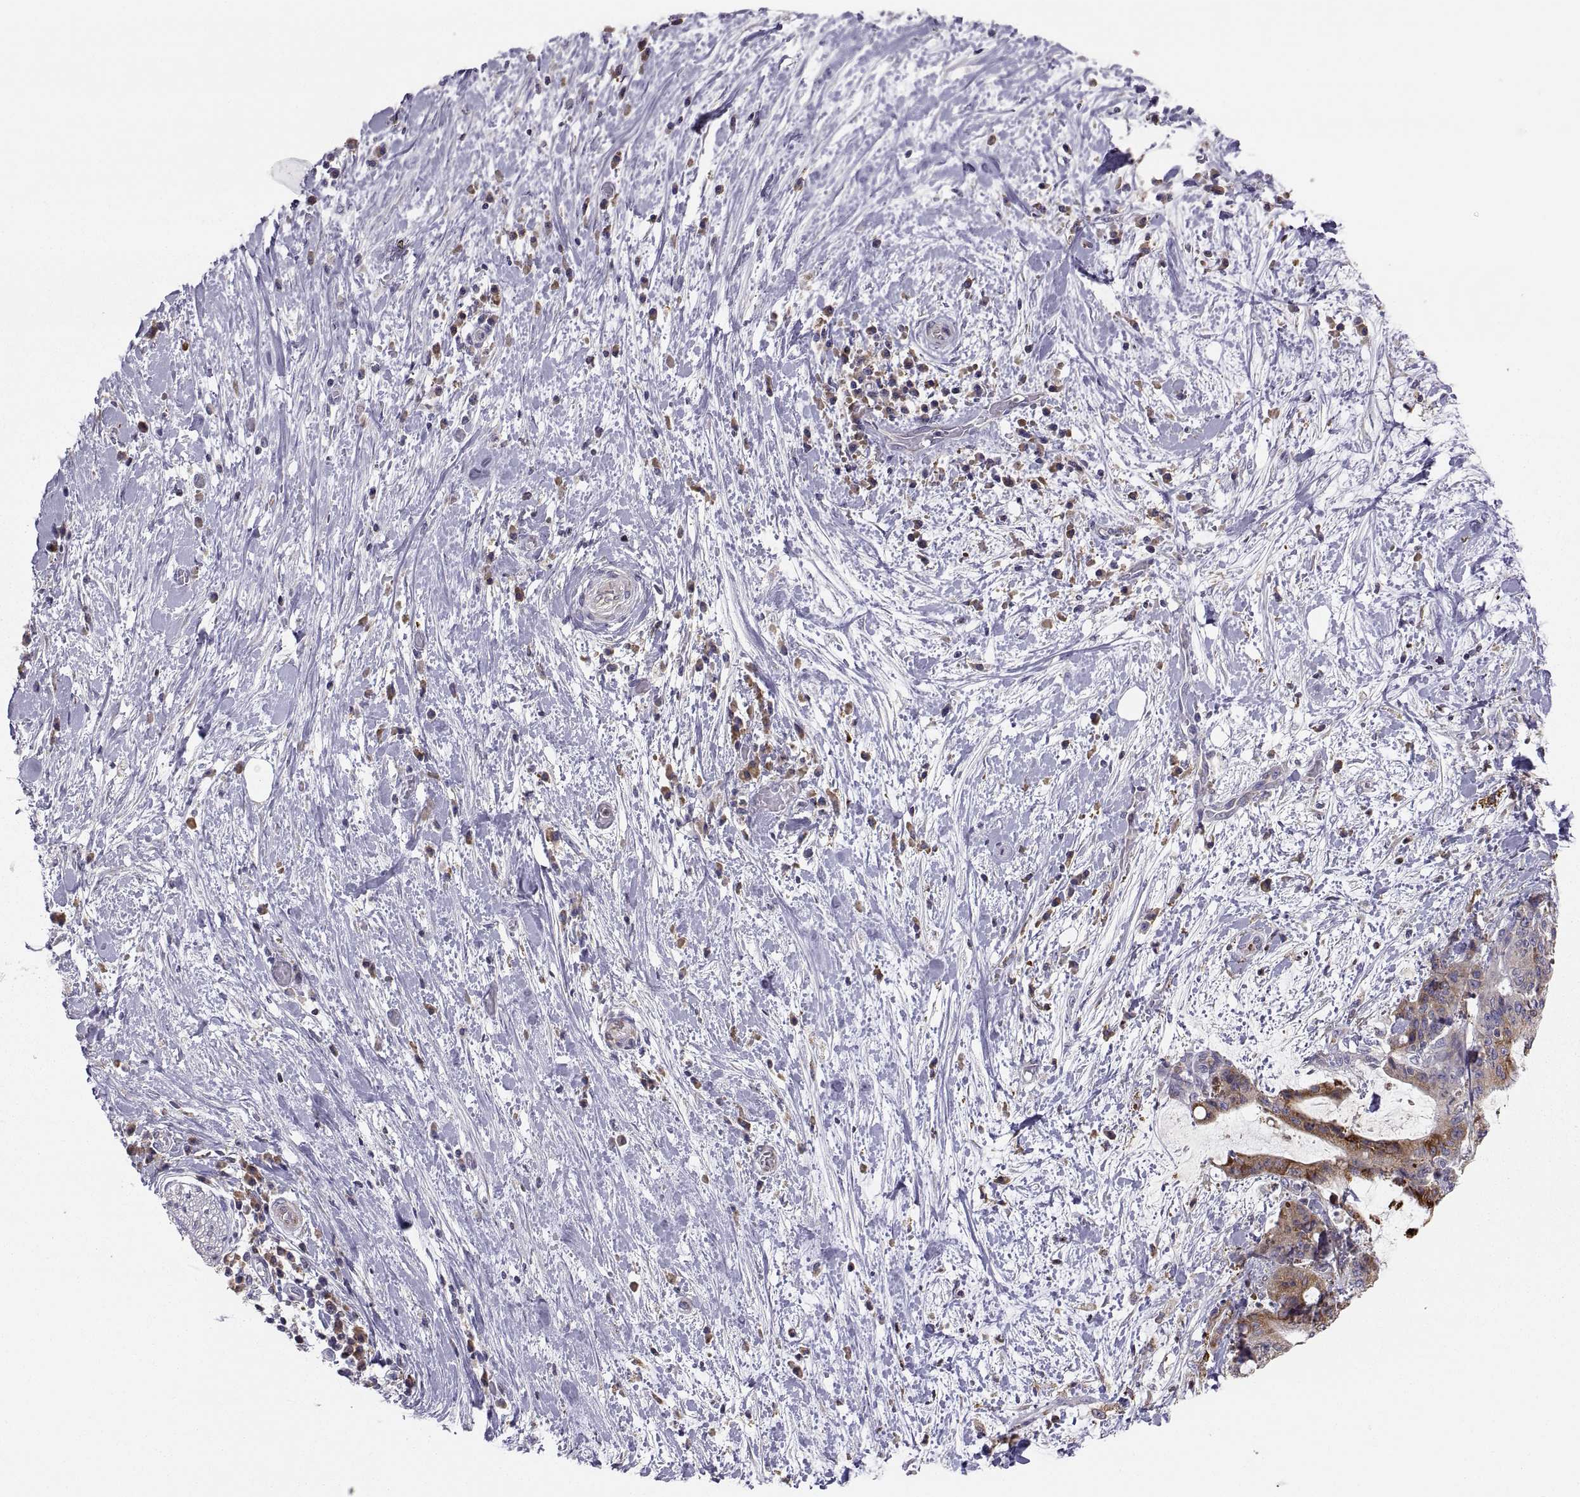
{"staining": {"intensity": "moderate", "quantity": ">75%", "location": "cytoplasmic/membranous"}, "tissue": "liver cancer", "cell_type": "Tumor cells", "image_type": "cancer", "snomed": [{"axis": "morphology", "description": "Cholangiocarcinoma"}, {"axis": "topography", "description": "Liver"}], "caption": "A medium amount of moderate cytoplasmic/membranous staining is seen in about >75% of tumor cells in liver cancer (cholangiocarcinoma) tissue. Immunohistochemistry (ihc) stains the protein in brown and the nuclei are stained blue.", "gene": "ERO1A", "patient": {"sex": "female", "age": 73}}